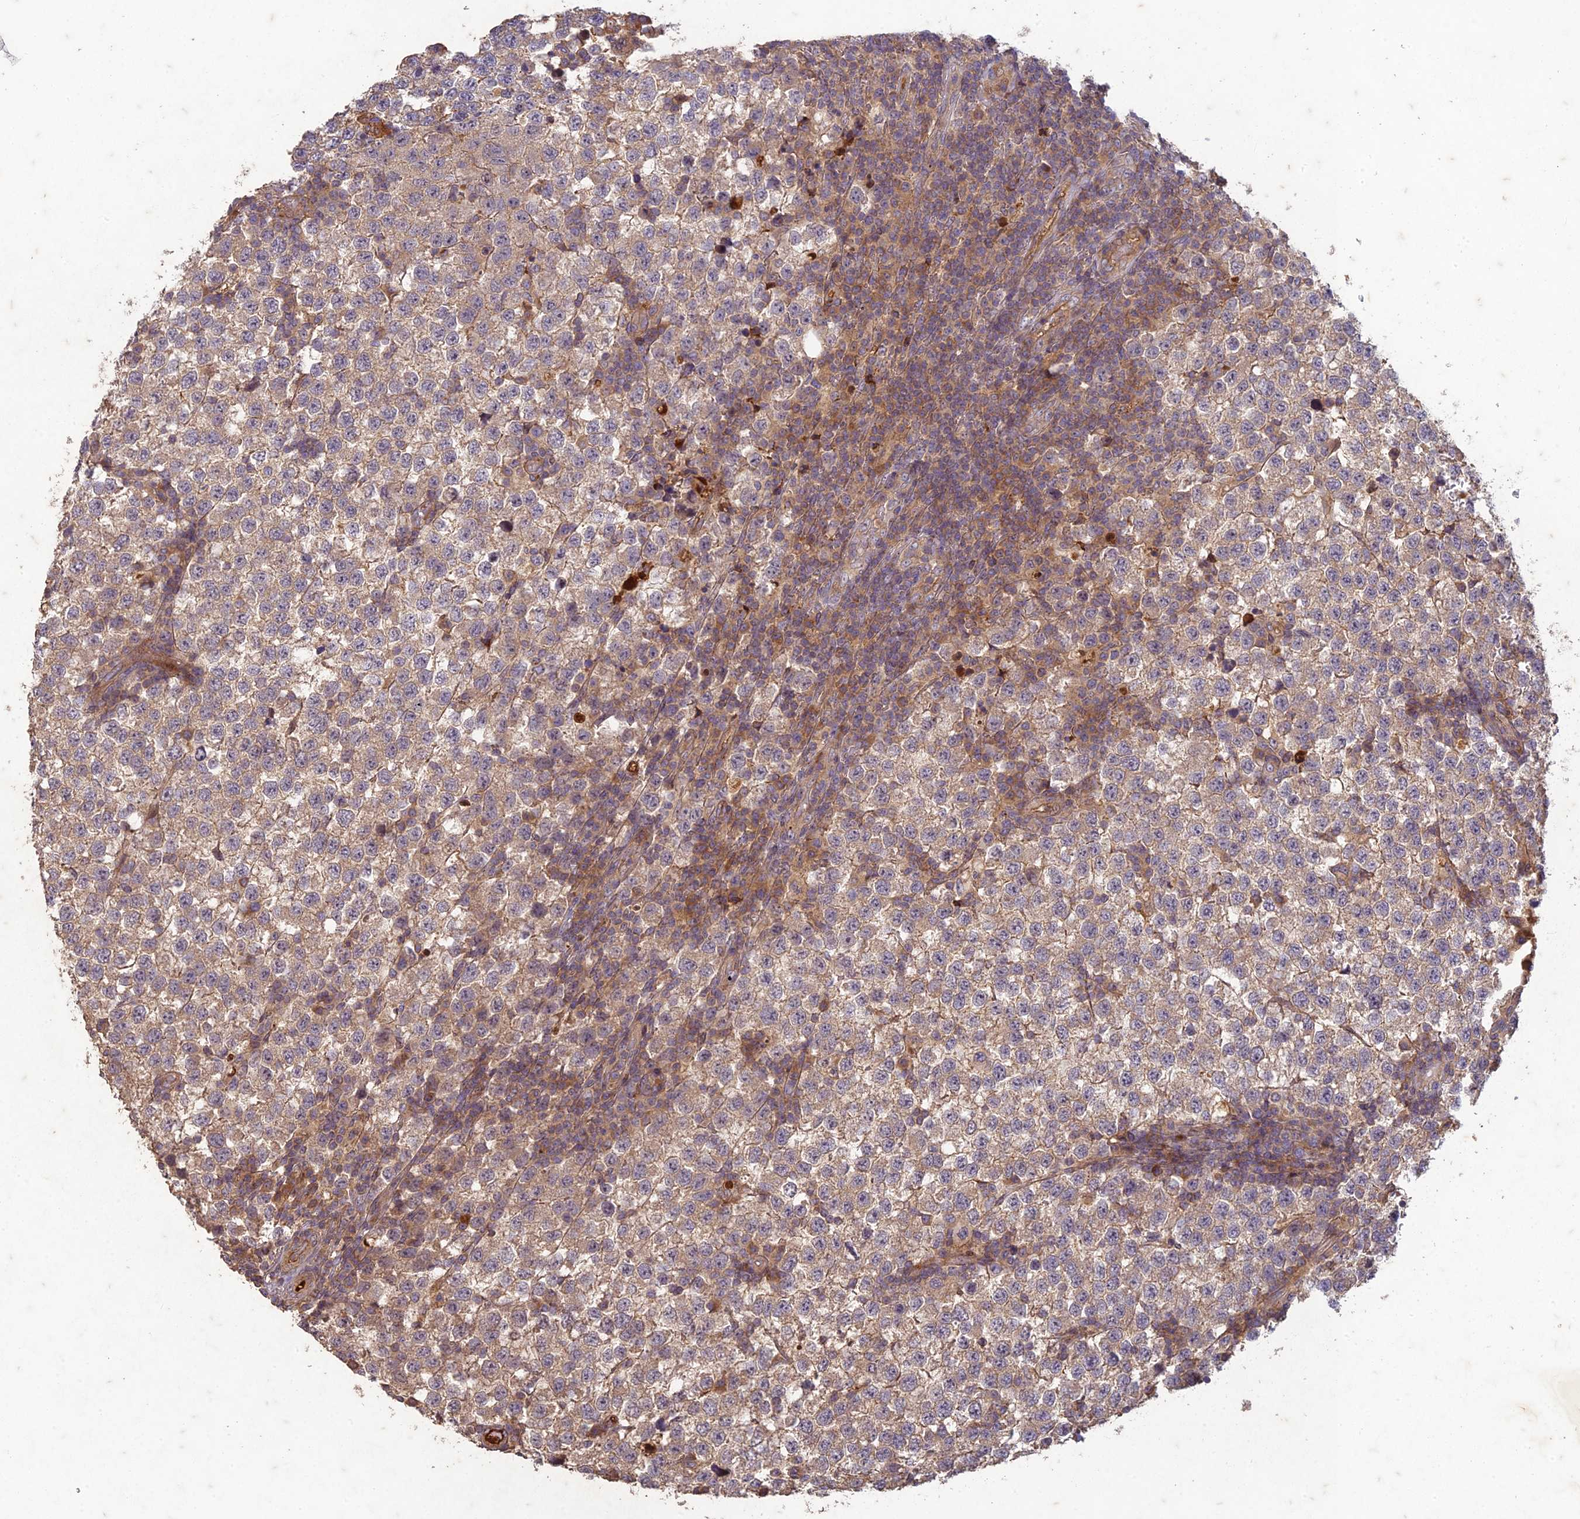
{"staining": {"intensity": "weak", "quantity": ">75%", "location": "cytoplasmic/membranous"}, "tissue": "testis cancer", "cell_type": "Tumor cells", "image_type": "cancer", "snomed": [{"axis": "morphology", "description": "Seminoma, NOS"}, {"axis": "topography", "description": "Testis"}], "caption": "Immunohistochemical staining of seminoma (testis) demonstrates low levels of weak cytoplasmic/membranous protein expression in about >75% of tumor cells.", "gene": "TCF25", "patient": {"sex": "male", "age": 34}}